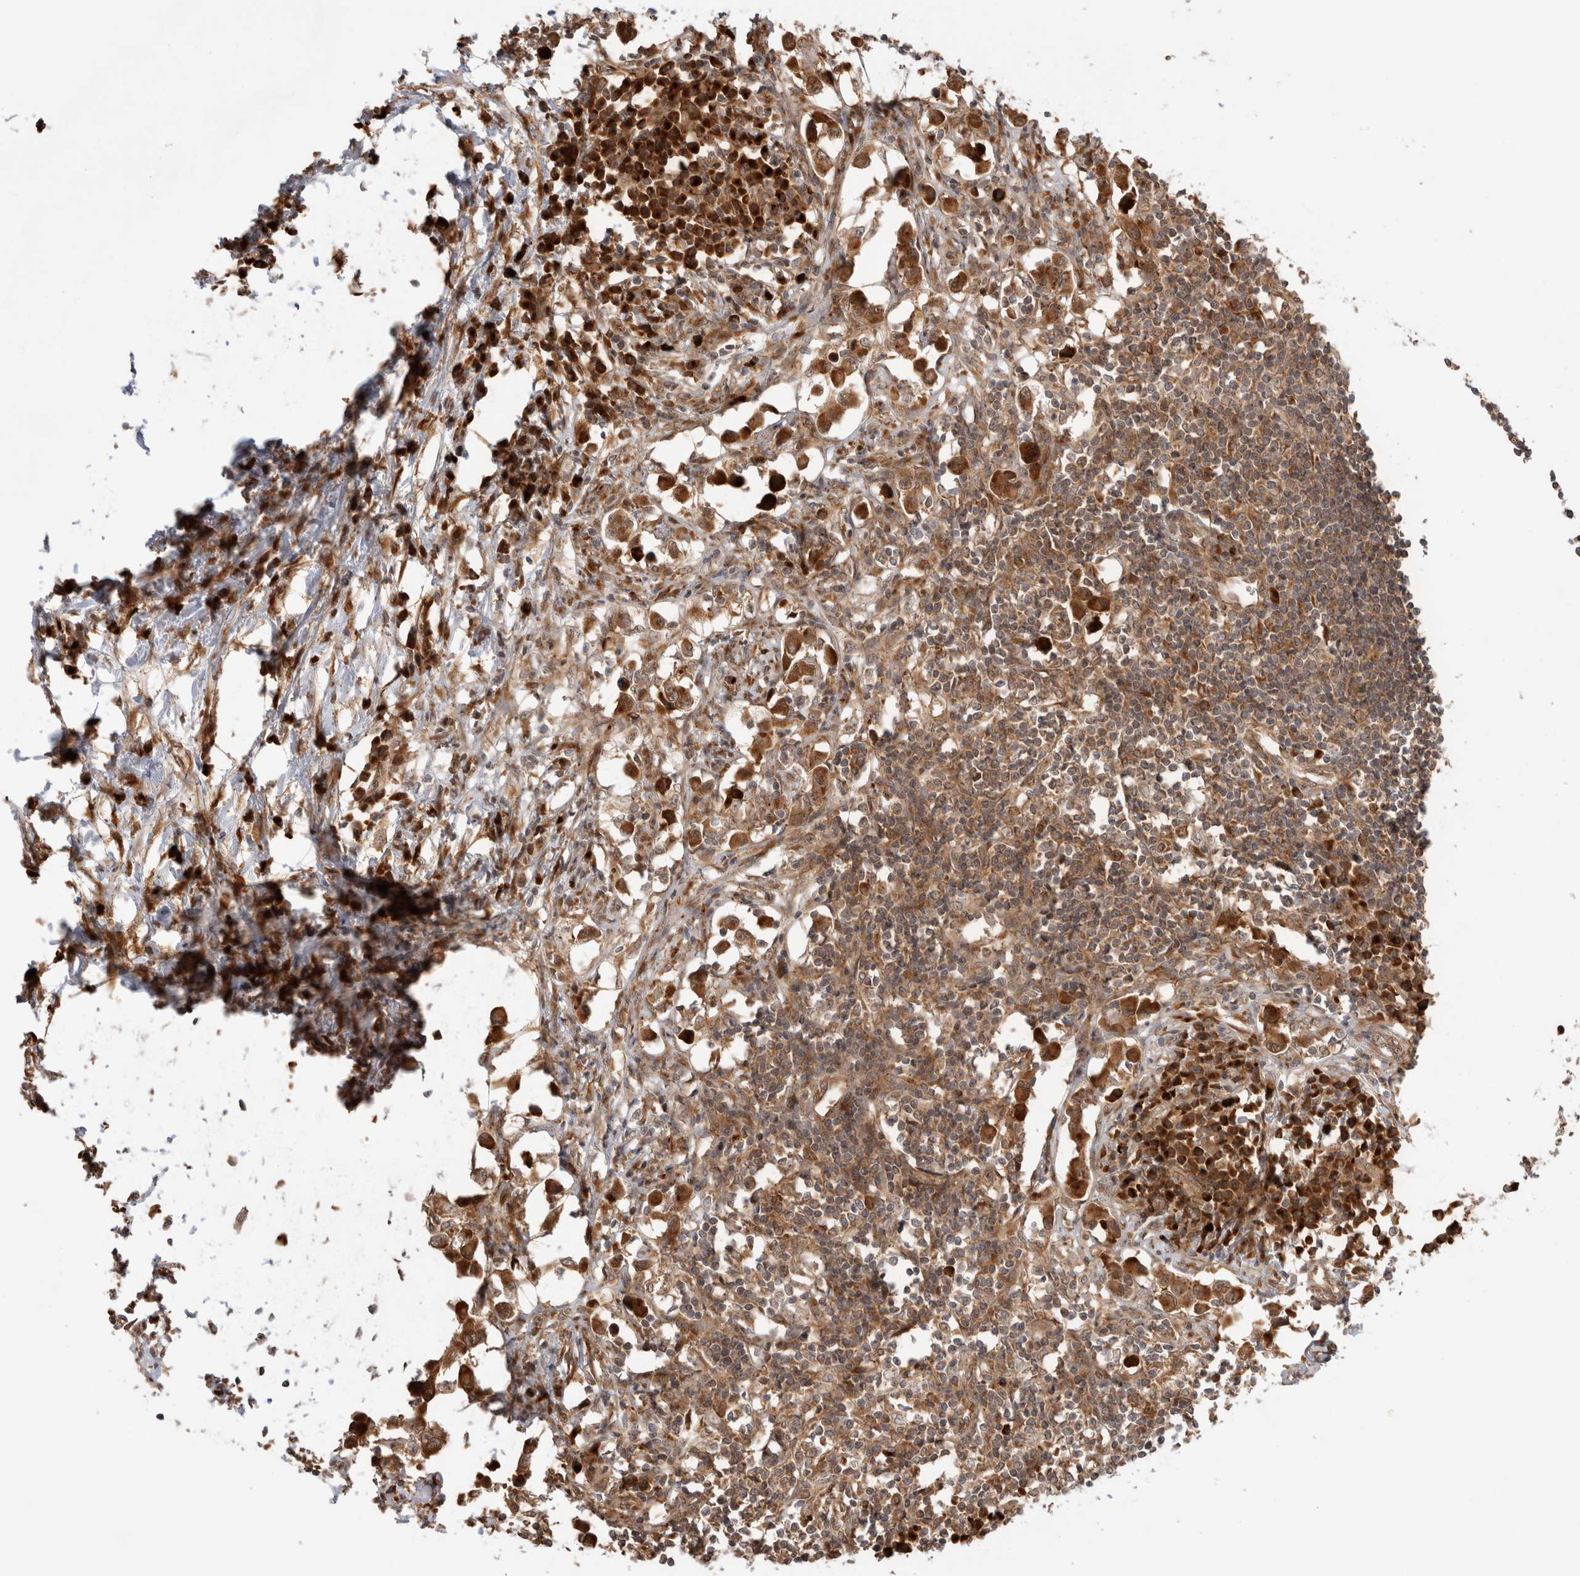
{"staining": {"intensity": "strong", "quantity": ">75%", "location": "cytoplasmic/membranous"}, "tissue": "lymph node", "cell_type": "Germinal center cells", "image_type": "normal", "snomed": [{"axis": "morphology", "description": "Normal tissue, NOS"}, {"axis": "morphology", "description": "Malignant melanoma, Metastatic site"}, {"axis": "topography", "description": "Lymph node"}], "caption": "Lymph node stained with immunohistochemistry exhibits strong cytoplasmic/membranous expression in approximately >75% of germinal center cells. The staining was performed using DAB (3,3'-diaminobenzidine), with brown indicating positive protein expression. Nuclei are stained blue with hematoxylin.", "gene": "ACTL9", "patient": {"sex": "male", "age": 41}}